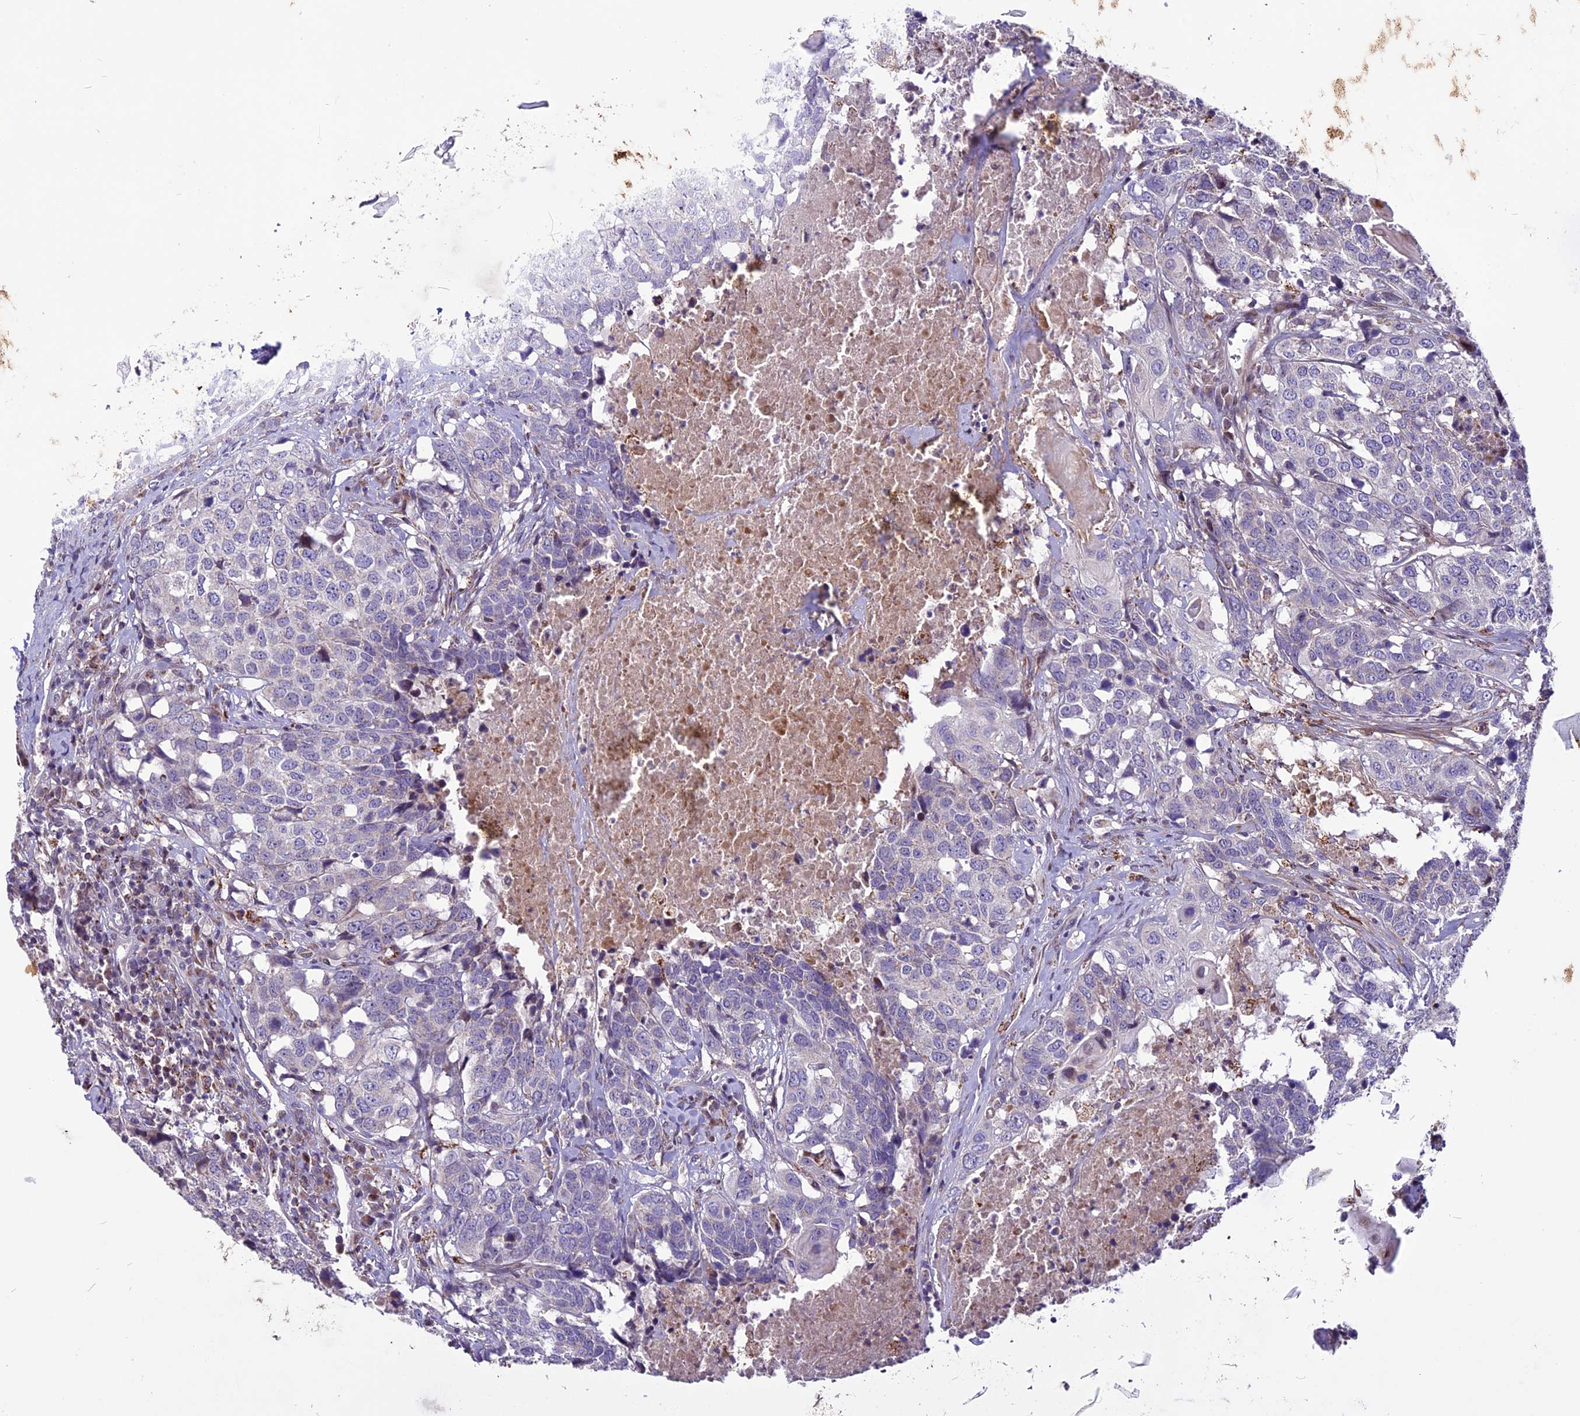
{"staining": {"intensity": "weak", "quantity": "<25%", "location": "cytoplasmic/membranous"}, "tissue": "head and neck cancer", "cell_type": "Tumor cells", "image_type": "cancer", "snomed": [{"axis": "morphology", "description": "Squamous cell carcinoma, NOS"}, {"axis": "topography", "description": "Head-Neck"}], "caption": "Immunohistochemistry of head and neck cancer demonstrates no staining in tumor cells.", "gene": "MIEF2", "patient": {"sex": "male", "age": 66}}